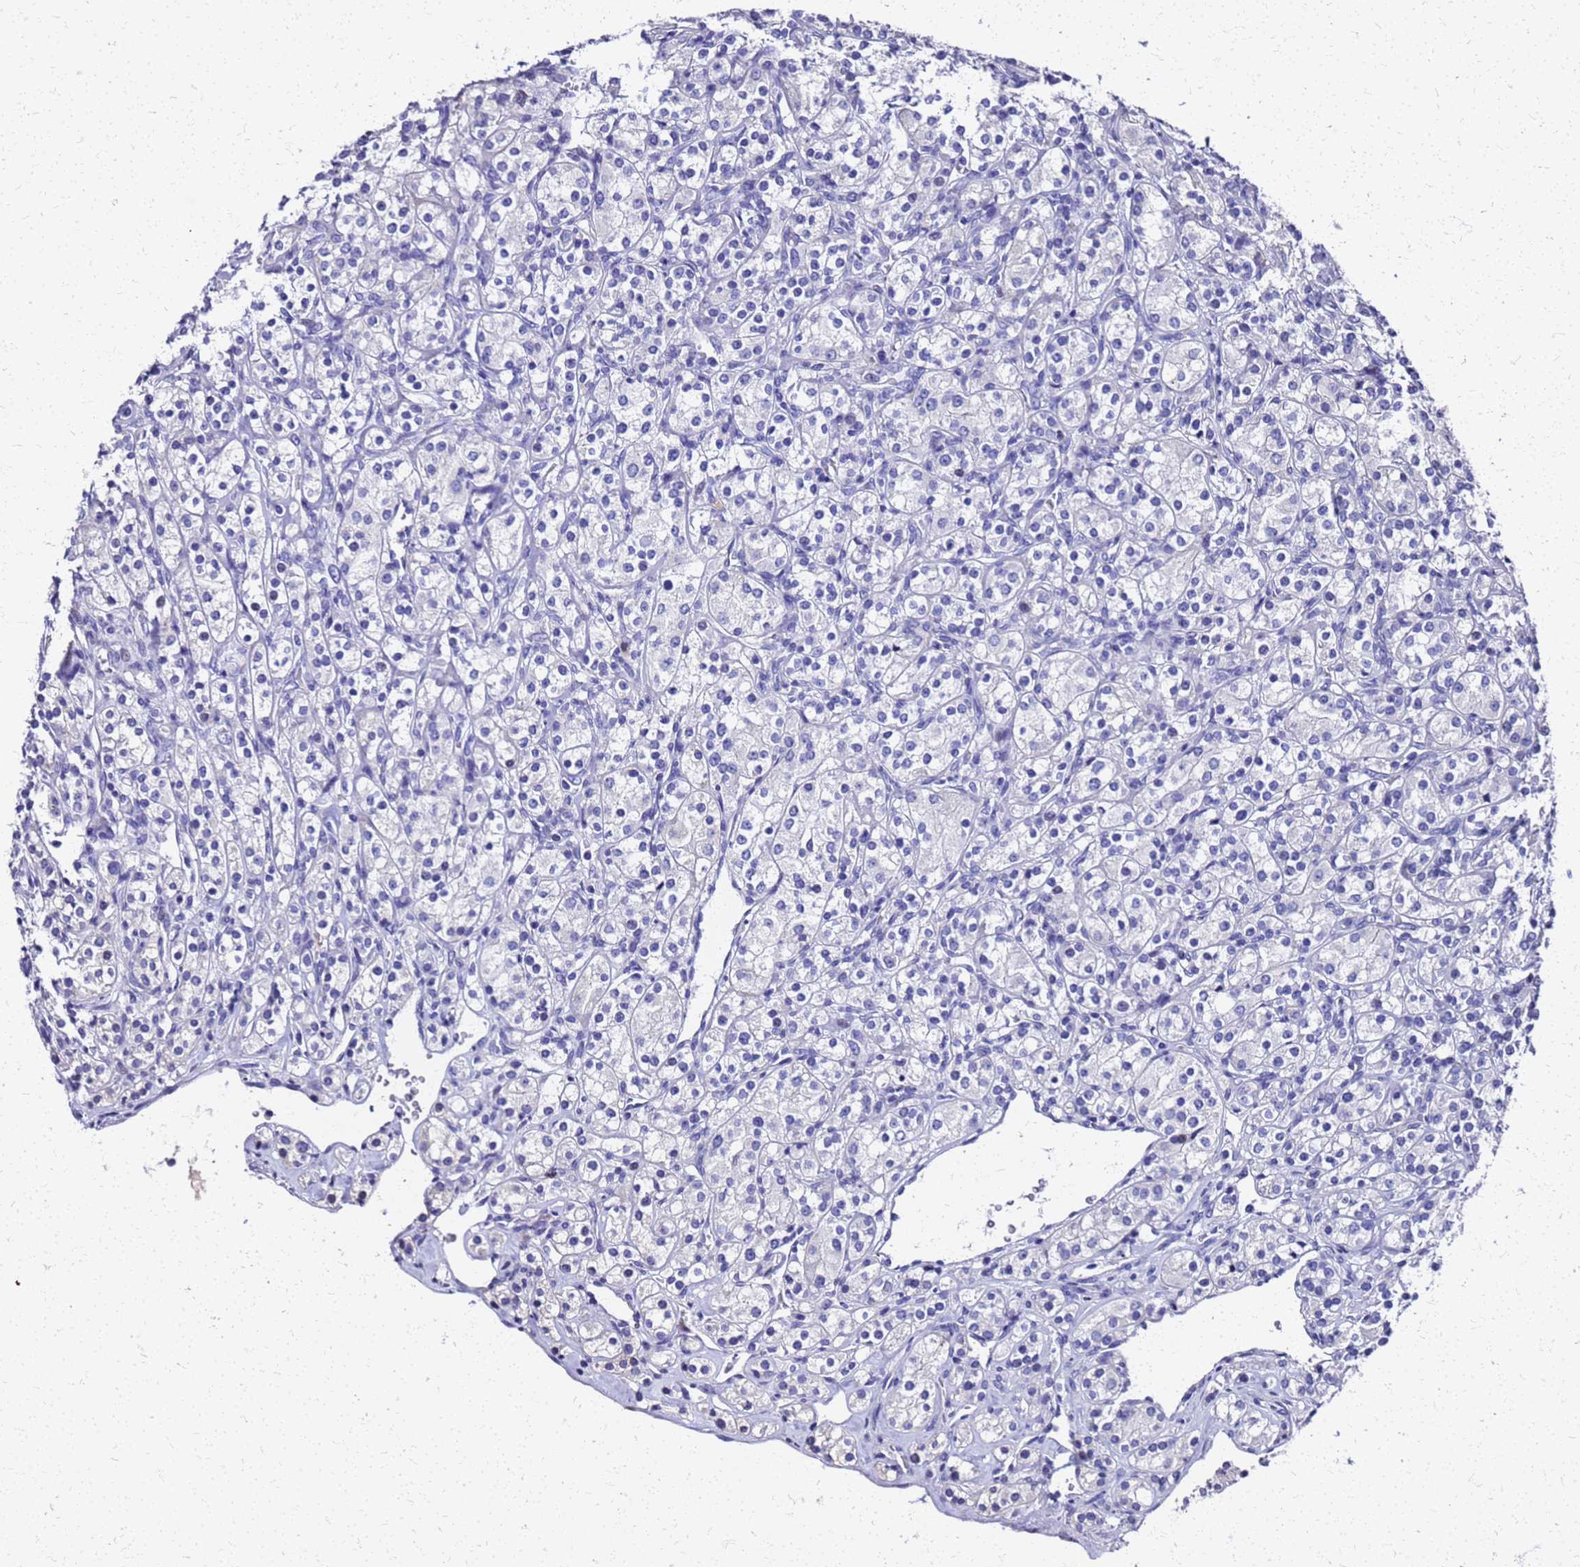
{"staining": {"intensity": "negative", "quantity": "none", "location": "none"}, "tissue": "renal cancer", "cell_type": "Tumor cells", "image_type": "cancer", "snomed": [{"axis": "morphology", "description": "Adenocarcinoma, NOS"}, {"axis": "topography", "description": "Kidney"}], "caption": "The immunohistochemistry (IHC) micrograph has no significant positivity in tumor cells of renal cancer (adenocarcinoma) tissue.", "gene": "SMIM21", "patient": {"sex": "male", "age": 77}}